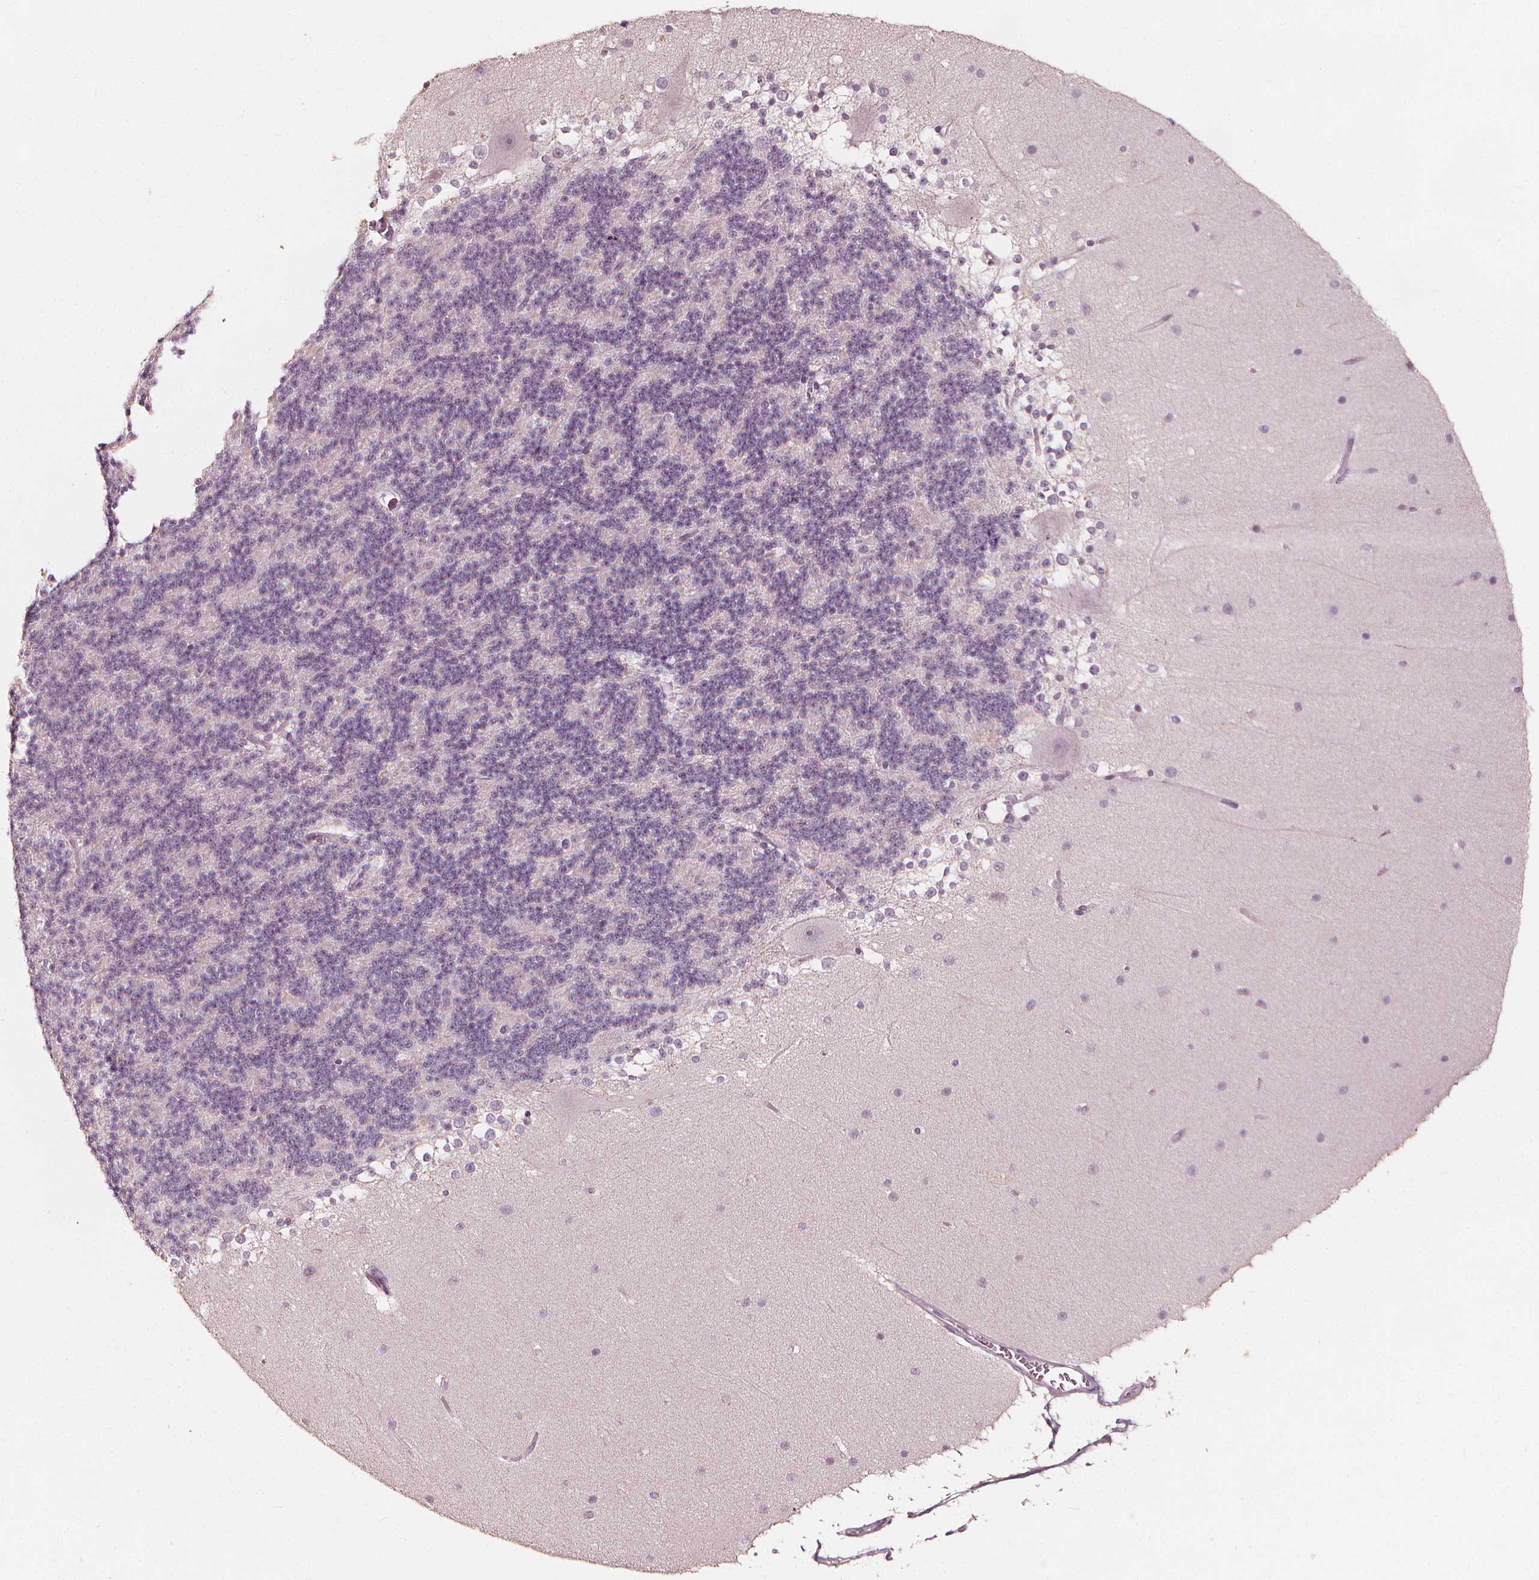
{"staining": {"intensity": "negative", "quantity": "none", "location": "none"}, "tissue": "cerebellum", "cell_type": "Cells in granular layer", "image_type": "normal", "snomed": [{"axis": "morphology", "description": "Normal tissue, NOS"}, {"axis": "topography", "description": "Cerebellum"}], "caption": "Human cerebellum stained for a protein using immunohistochemistry exhibits no positivity in cells in granular layer.", "gene": "NPC1L1", "patient": {"sex": "female", "age": 19}}